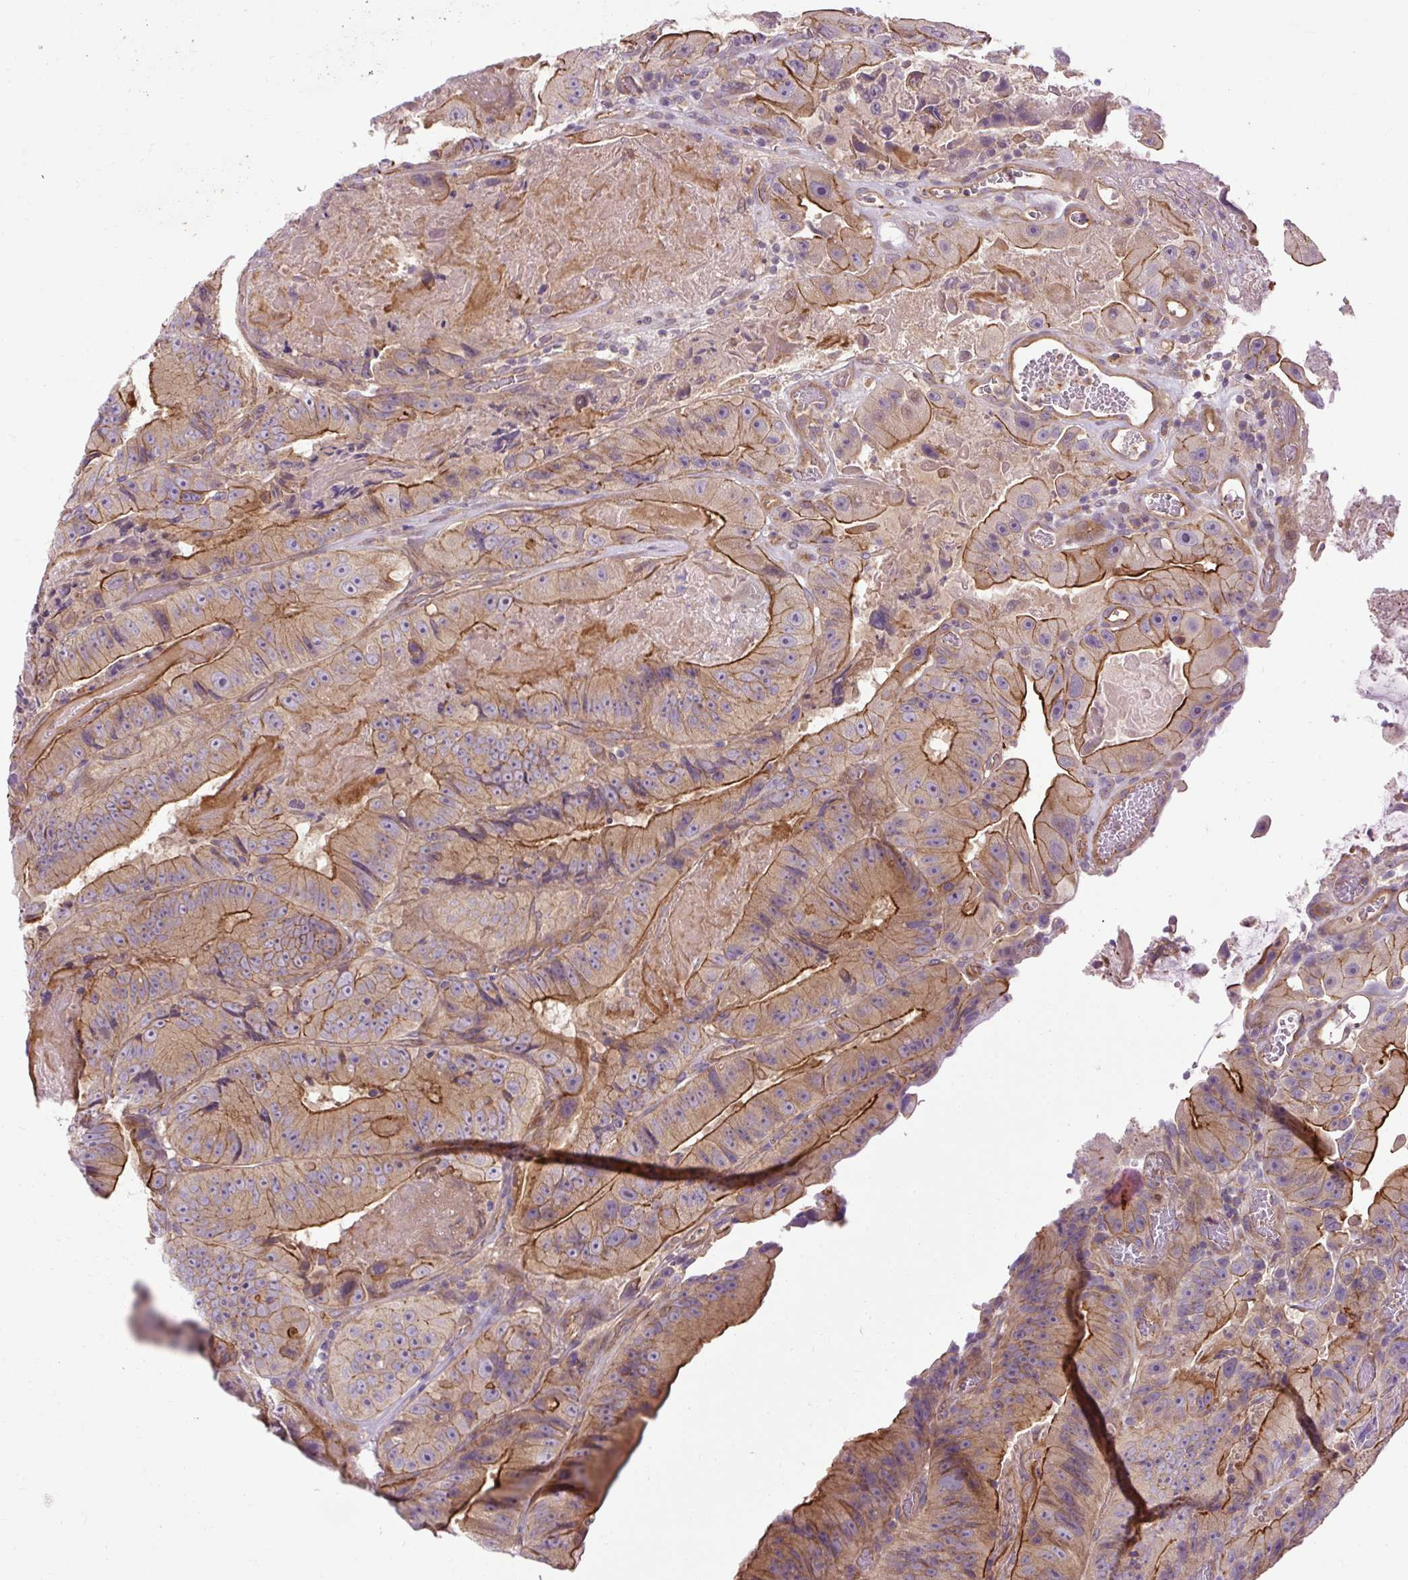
{"staining": {"intensity": "strong", "quantity": "25%-75%", "location": "cytoplasmic/membranous"}, "tissue": "colorectal cancer", "cell_type": "Tumor cells", "image_type": "cancer", "snomed": [{"axis": "morphology", "description": "Adenocarcinoma, NOS"}, {"axis": "topography", "description": "Colon"}], "caption": "Tumor cells exhibit strong cytoplasmic/membranous positivity in approximately 25%-75% of cells in colorectal cancer (adenocarcinoma).", "gene": "CCDC93", "patient": {"sex": "female", "age": 86}}